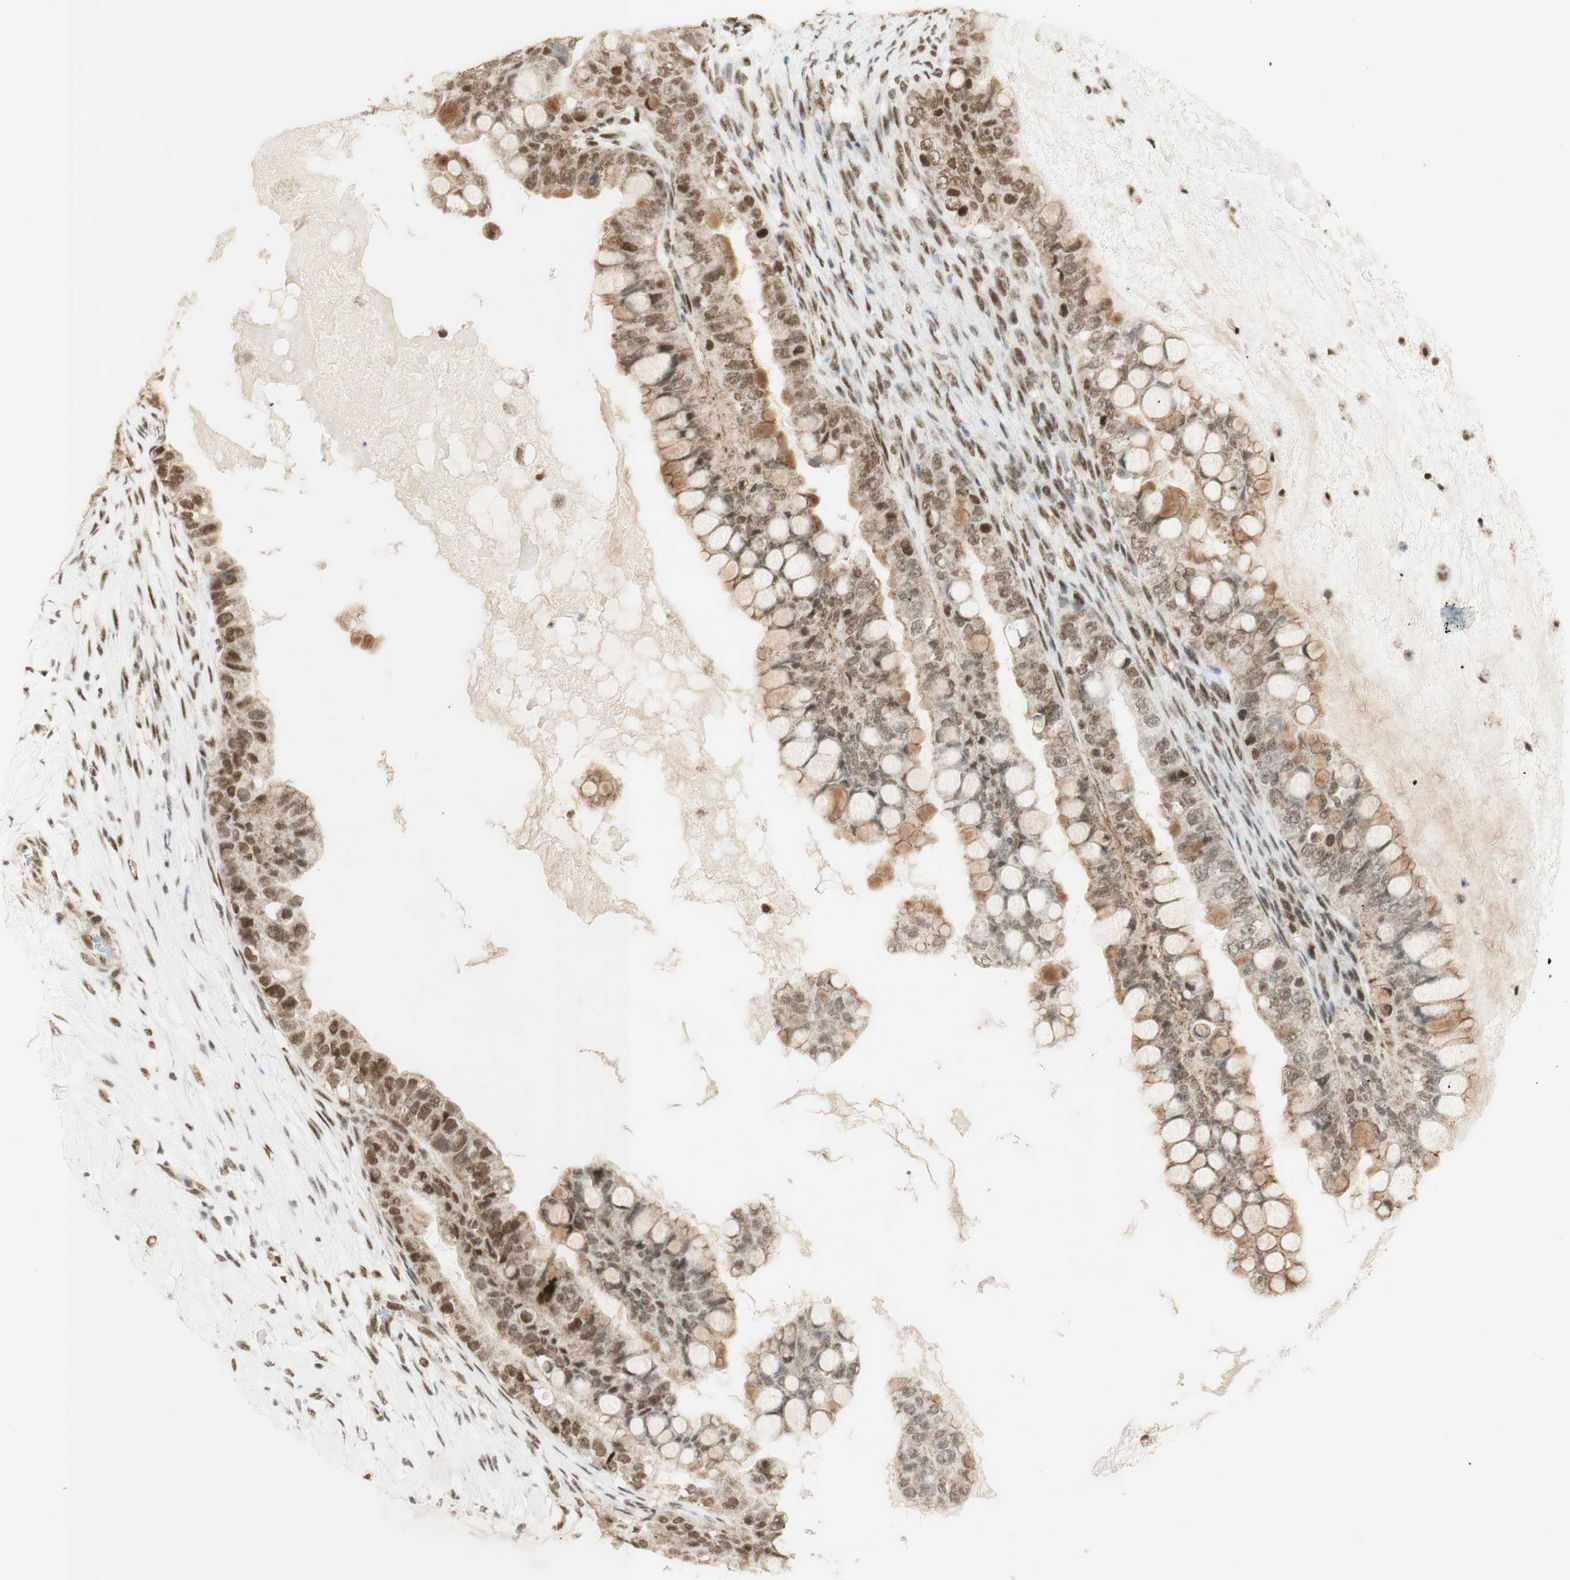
{"staining": {"intensity": "moderate", "quantity": ">75%", "location": "cytoplasmic/membranous,nuclear"}, "tissue": "ovarian cancer", "cell_type": "Tumor cells", "image_type": "cancer", "snomed": [{"axis": "morphology", "description": "Cystadenocarcinoma, mucinous, NOS"}, {"axis": "topography", "description": "Ovary"}], "caption": "The image shows immunohistochemical staining of ovarian cancer (mucinous cystadenocarcinoma). There is moderate cytoplasmic/membranous and nuclear staining is identified in approximately >75% of tumor cells.", "gene": "ZNF782", "patient": {"sex": "female", "age": 80}}